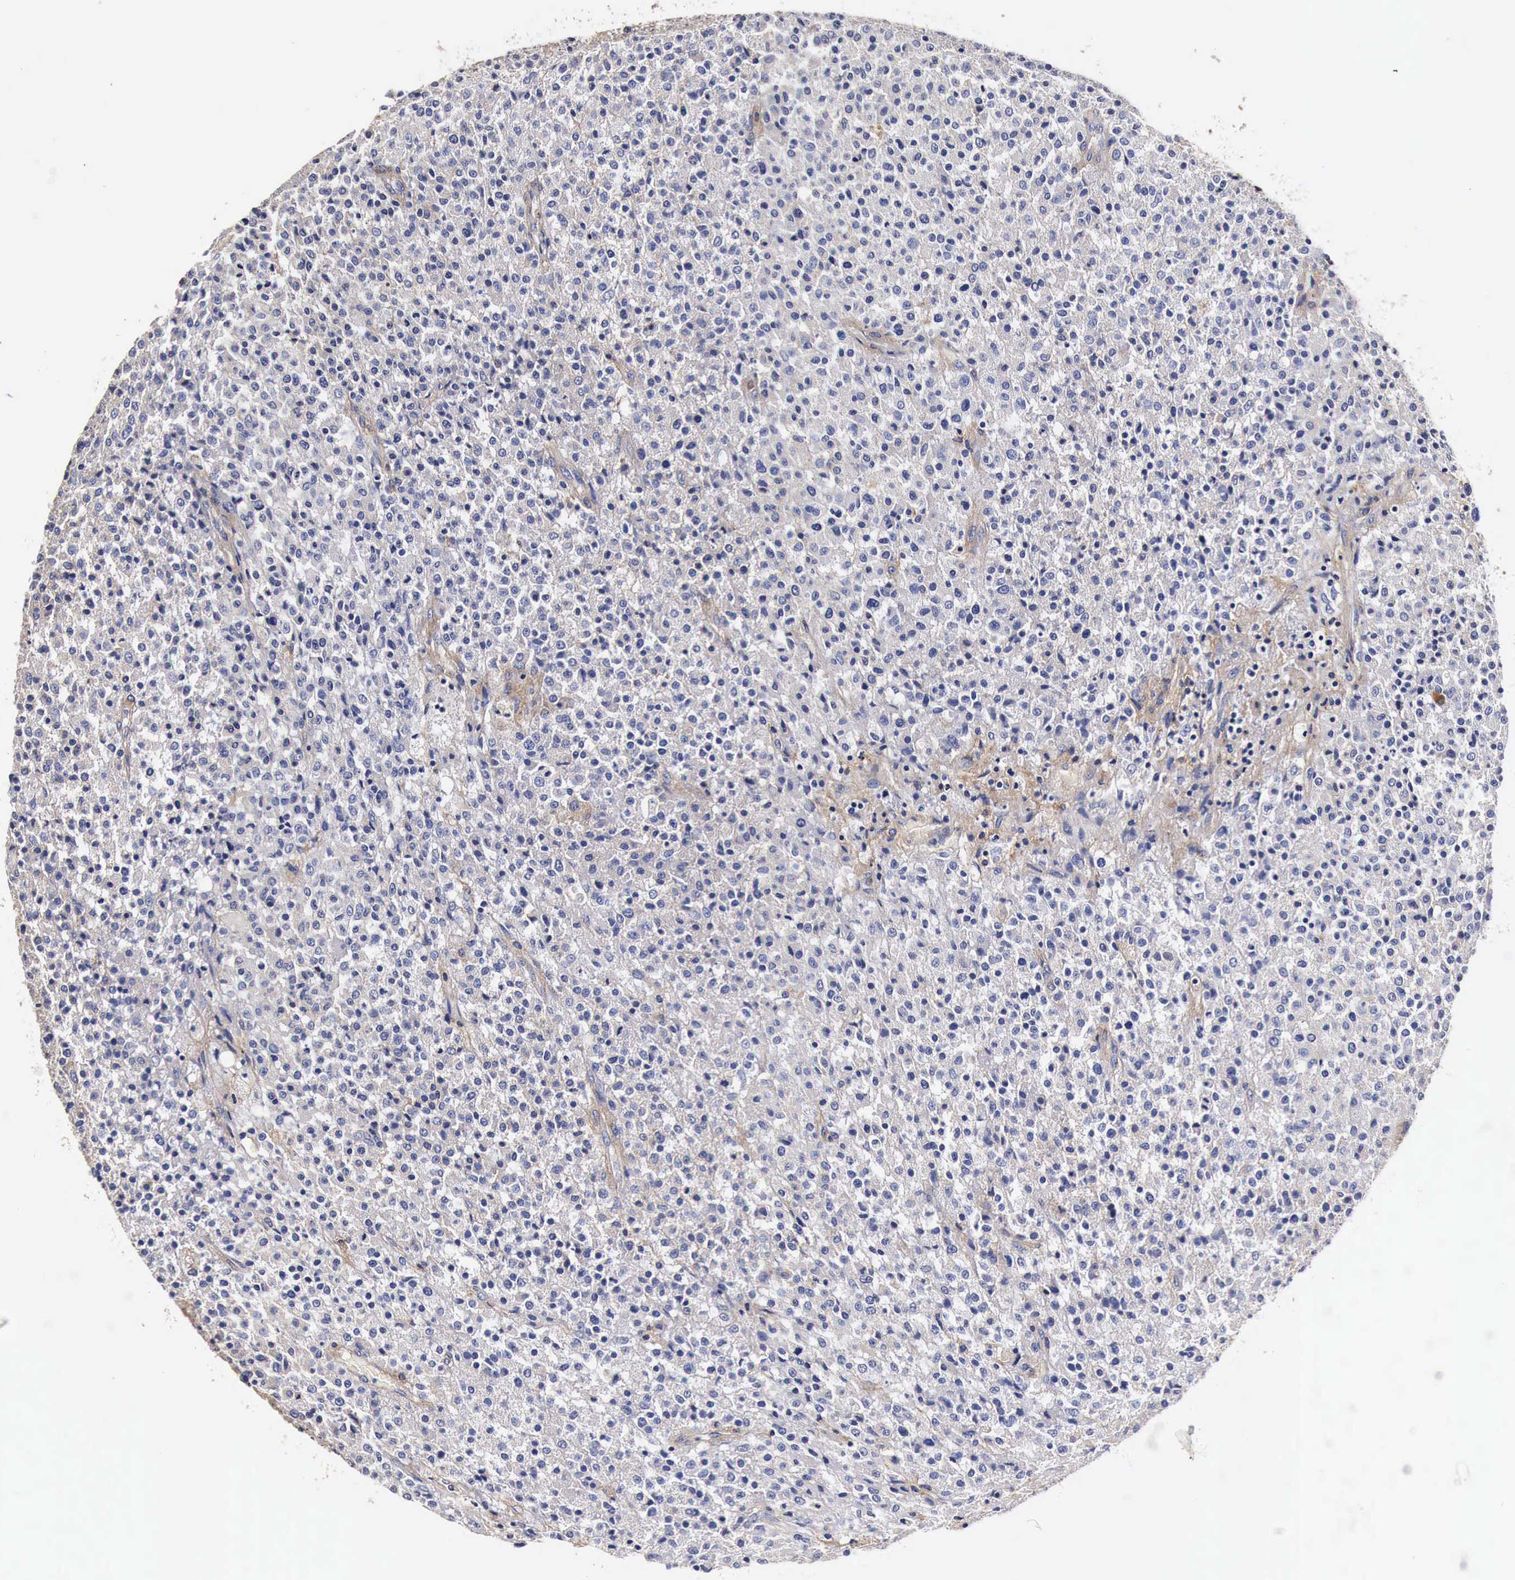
{"staining": {"intensity": "negative", "quantity": "none", "location": "none"}, "tissue": "testis cancer", "cell_type": "Tumor cells", "image_type": "cancer", "snomed": [{"axis": "morphology", "description": "Seminoma, NOS"}, {"axis": "topography", "description": "Testis"}], "caption": "Immunohistochemistry image of testis cancer stained for a protein (brown), which shows no positivity in tumor cells.", "gene": "RP2", "patient": {"sex": "male", "age": 59}}